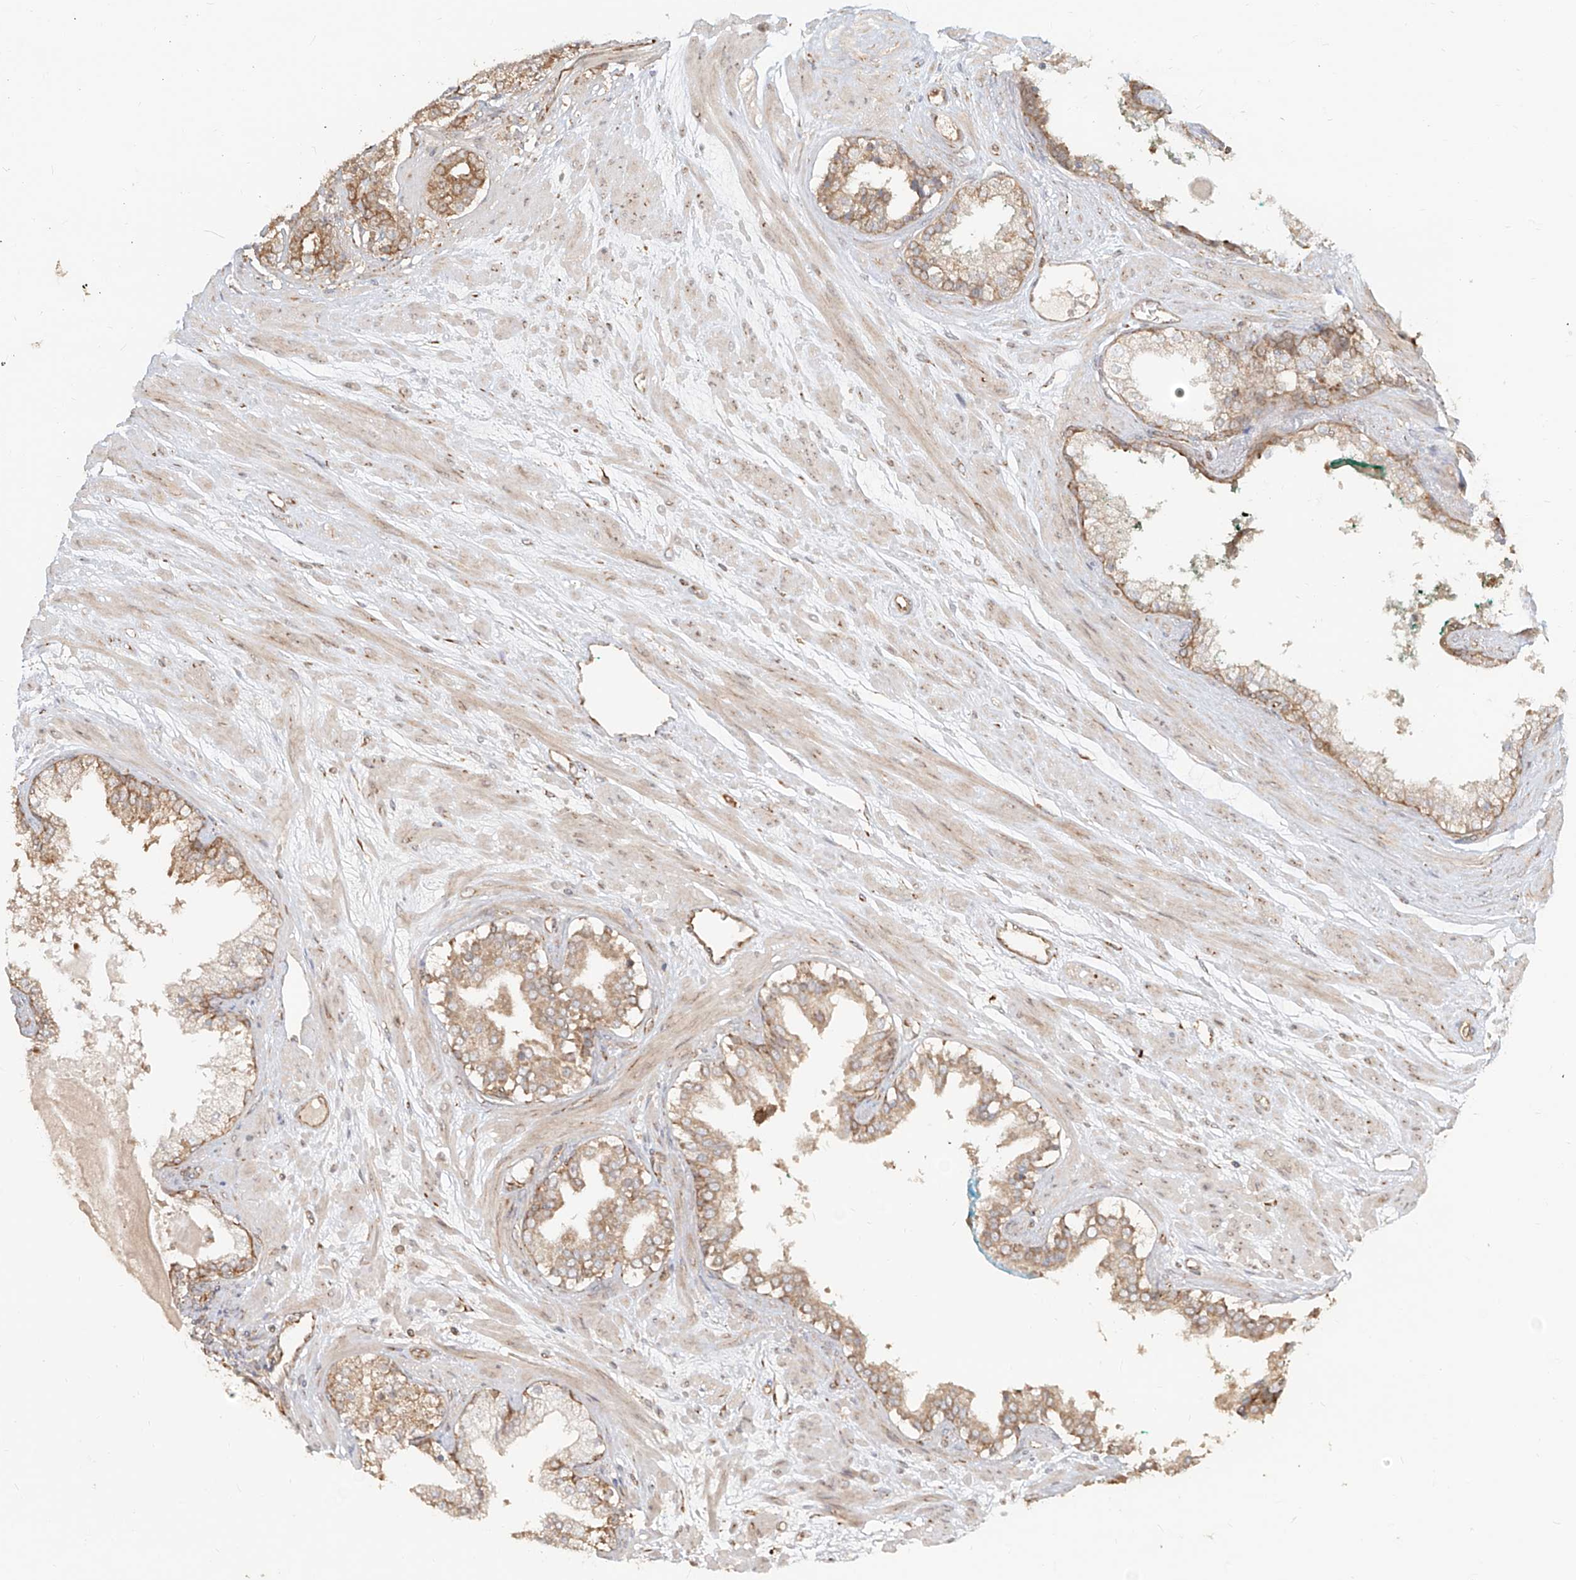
{"staining": {"intensity": "moderate", "quantity": ">75%", "location": "cytoplasmic/membranous"}, "tissue": "prostate cancer", "cell_type": "Tumor cells", "image_type": "cancer", "snomed": [{"axis": "morphology", "description": "Adenocarcinoma, High grade"}, {"axis": "topography", "description": "Prostate"}], "caption": "IHC micrograph of prostate cancer (high-grade adenocarcinoma) stained for a protein (brown), which demonstrates medium levels of moderate cytoplasmic/membranous staining in approximately >75% of tumor cells.", "gene": "UBE2K", "patient": {"sex": "male", "age": 71}}